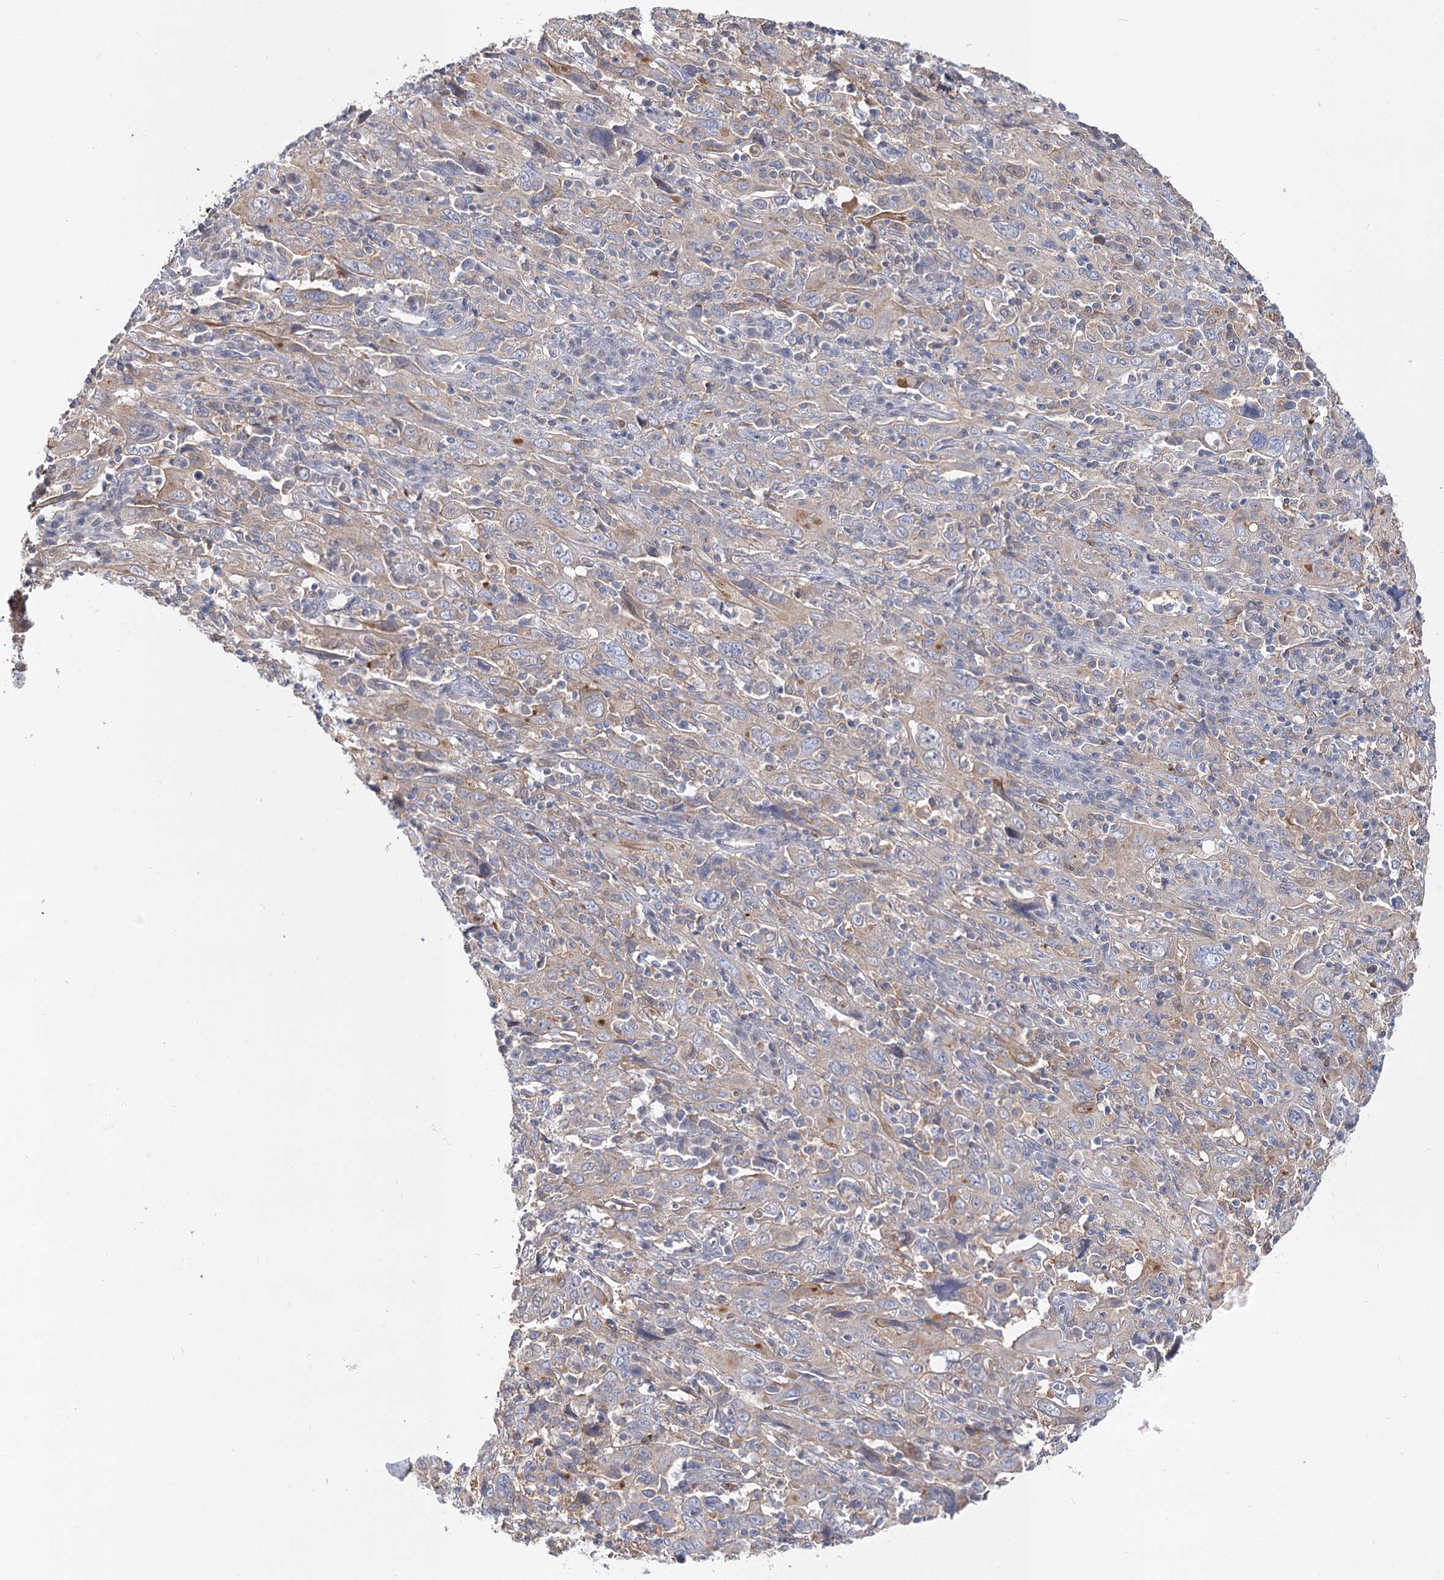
{"staining": {"intensity": "weak", "quantity": "<25%", "location": "cytoplasmic/membranous"}, "tissue": "cervical cancer", "cell_type": "Tumor cells", "image_type": "cancer", "snomed": [{"axis": "morphology", "description": "Squamous cell carcinoma, NOS"}, {"axis": "topography", "description": "Cervix"}], "caption": "Cervical squamous cell carcinoma was stained to show a protein in brown. There is no significant staining in tumor cells.", "gene": "UGP2", "patient": {"sex": "female", "age": 46}}